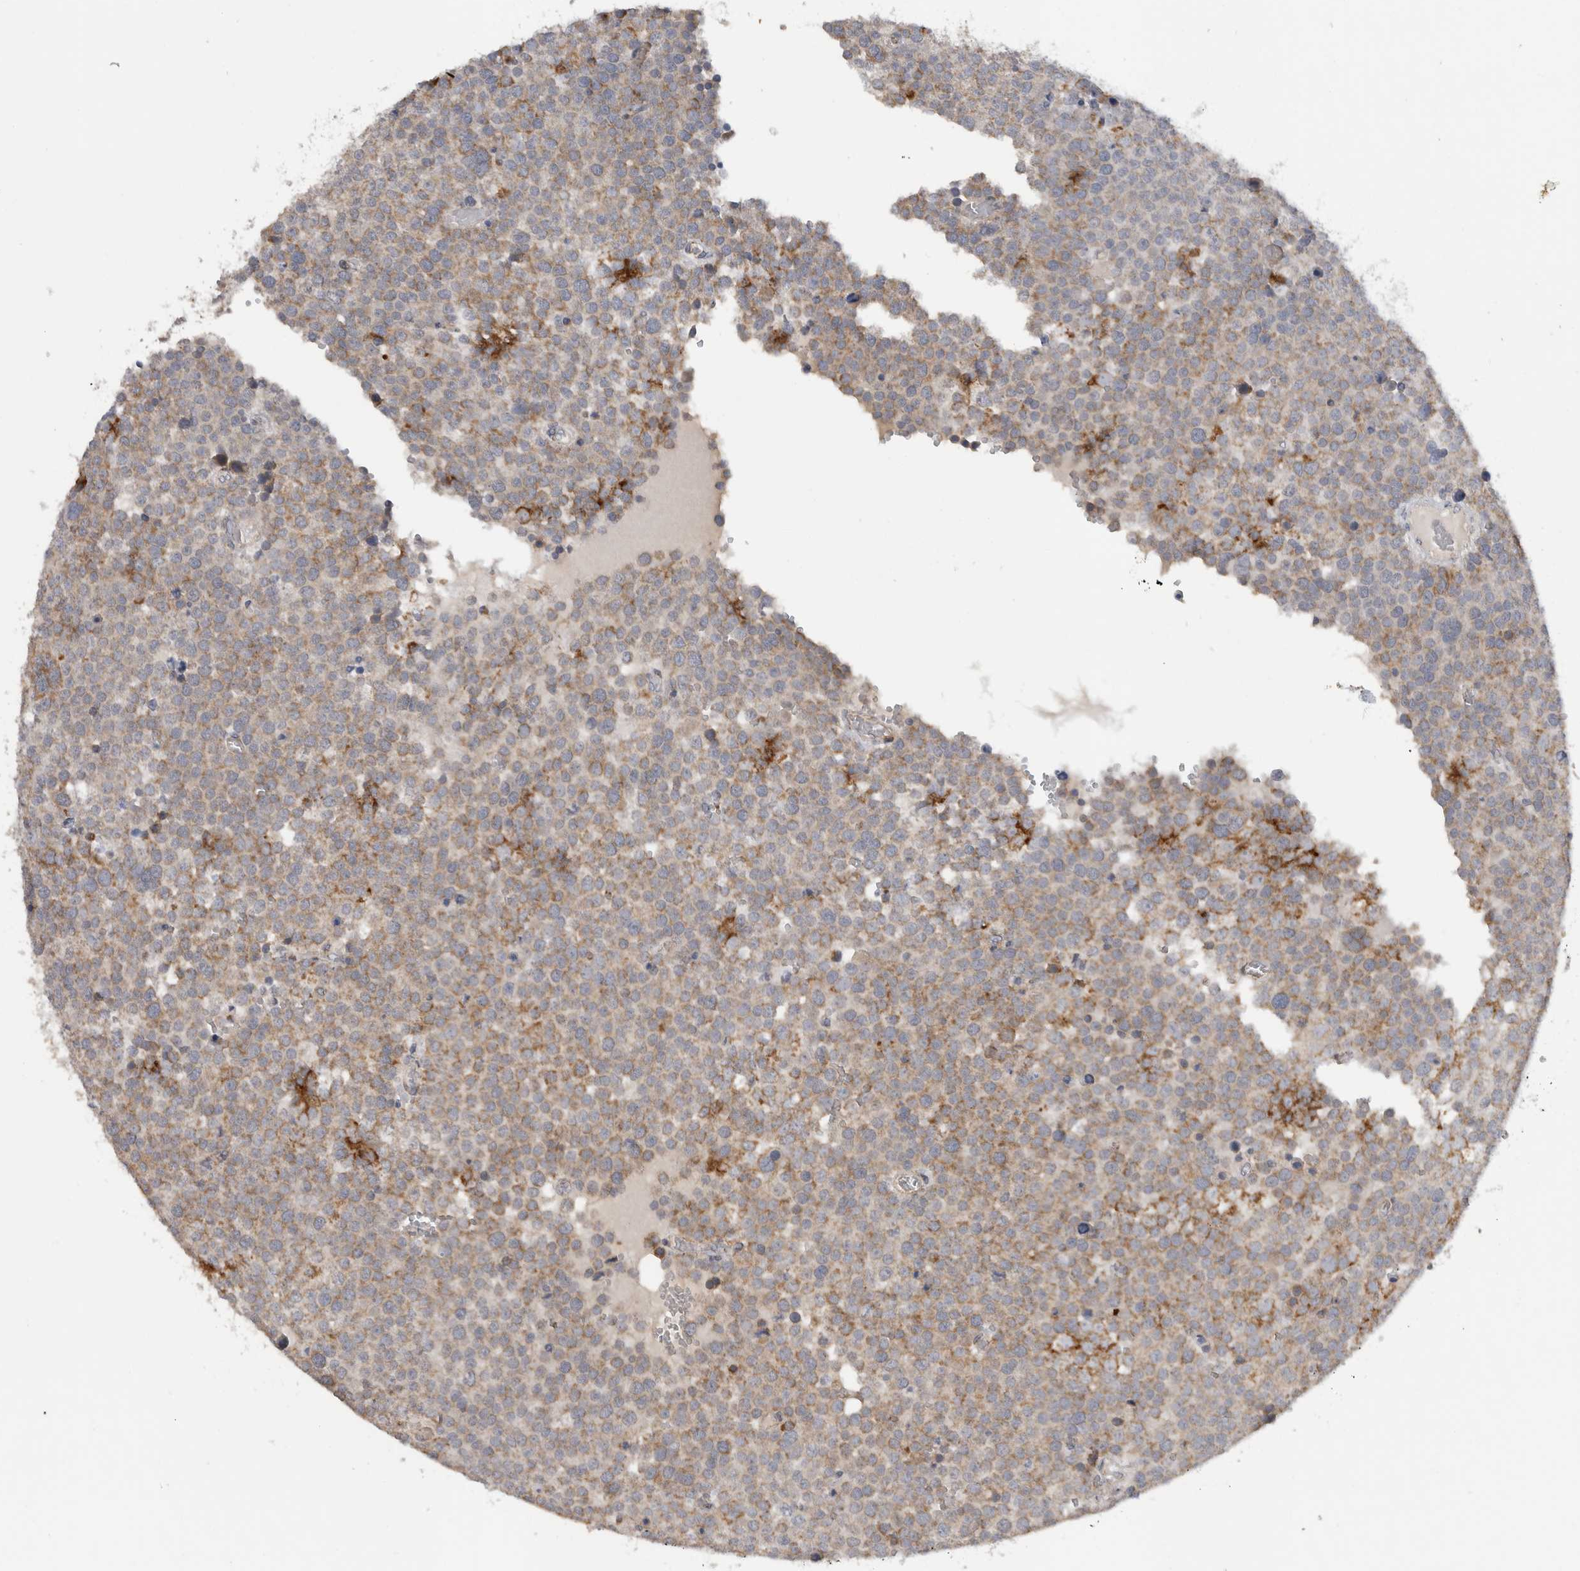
{"staining": {"intensity": "moderate", "quantity": ">75%", "location": "cytoplasmic/membranous"}, "tissue": "testis cancer", "cell_type": "Tumor cells", "image_type": "cancer", "snomed": [{"axis": "morphology", "description": "Seminoma, NOS"}, {"axis": "topography", "description": "Testis"}], "caption": "Immunohistochemistry (IHC) of testis seminoma demonstrates medium levels of moderate cytoplasmic/membranous expression in approximately >75% of tumor cells.", "gene": "DYRK2", "patient": {"sex": "male", "age": 71}}